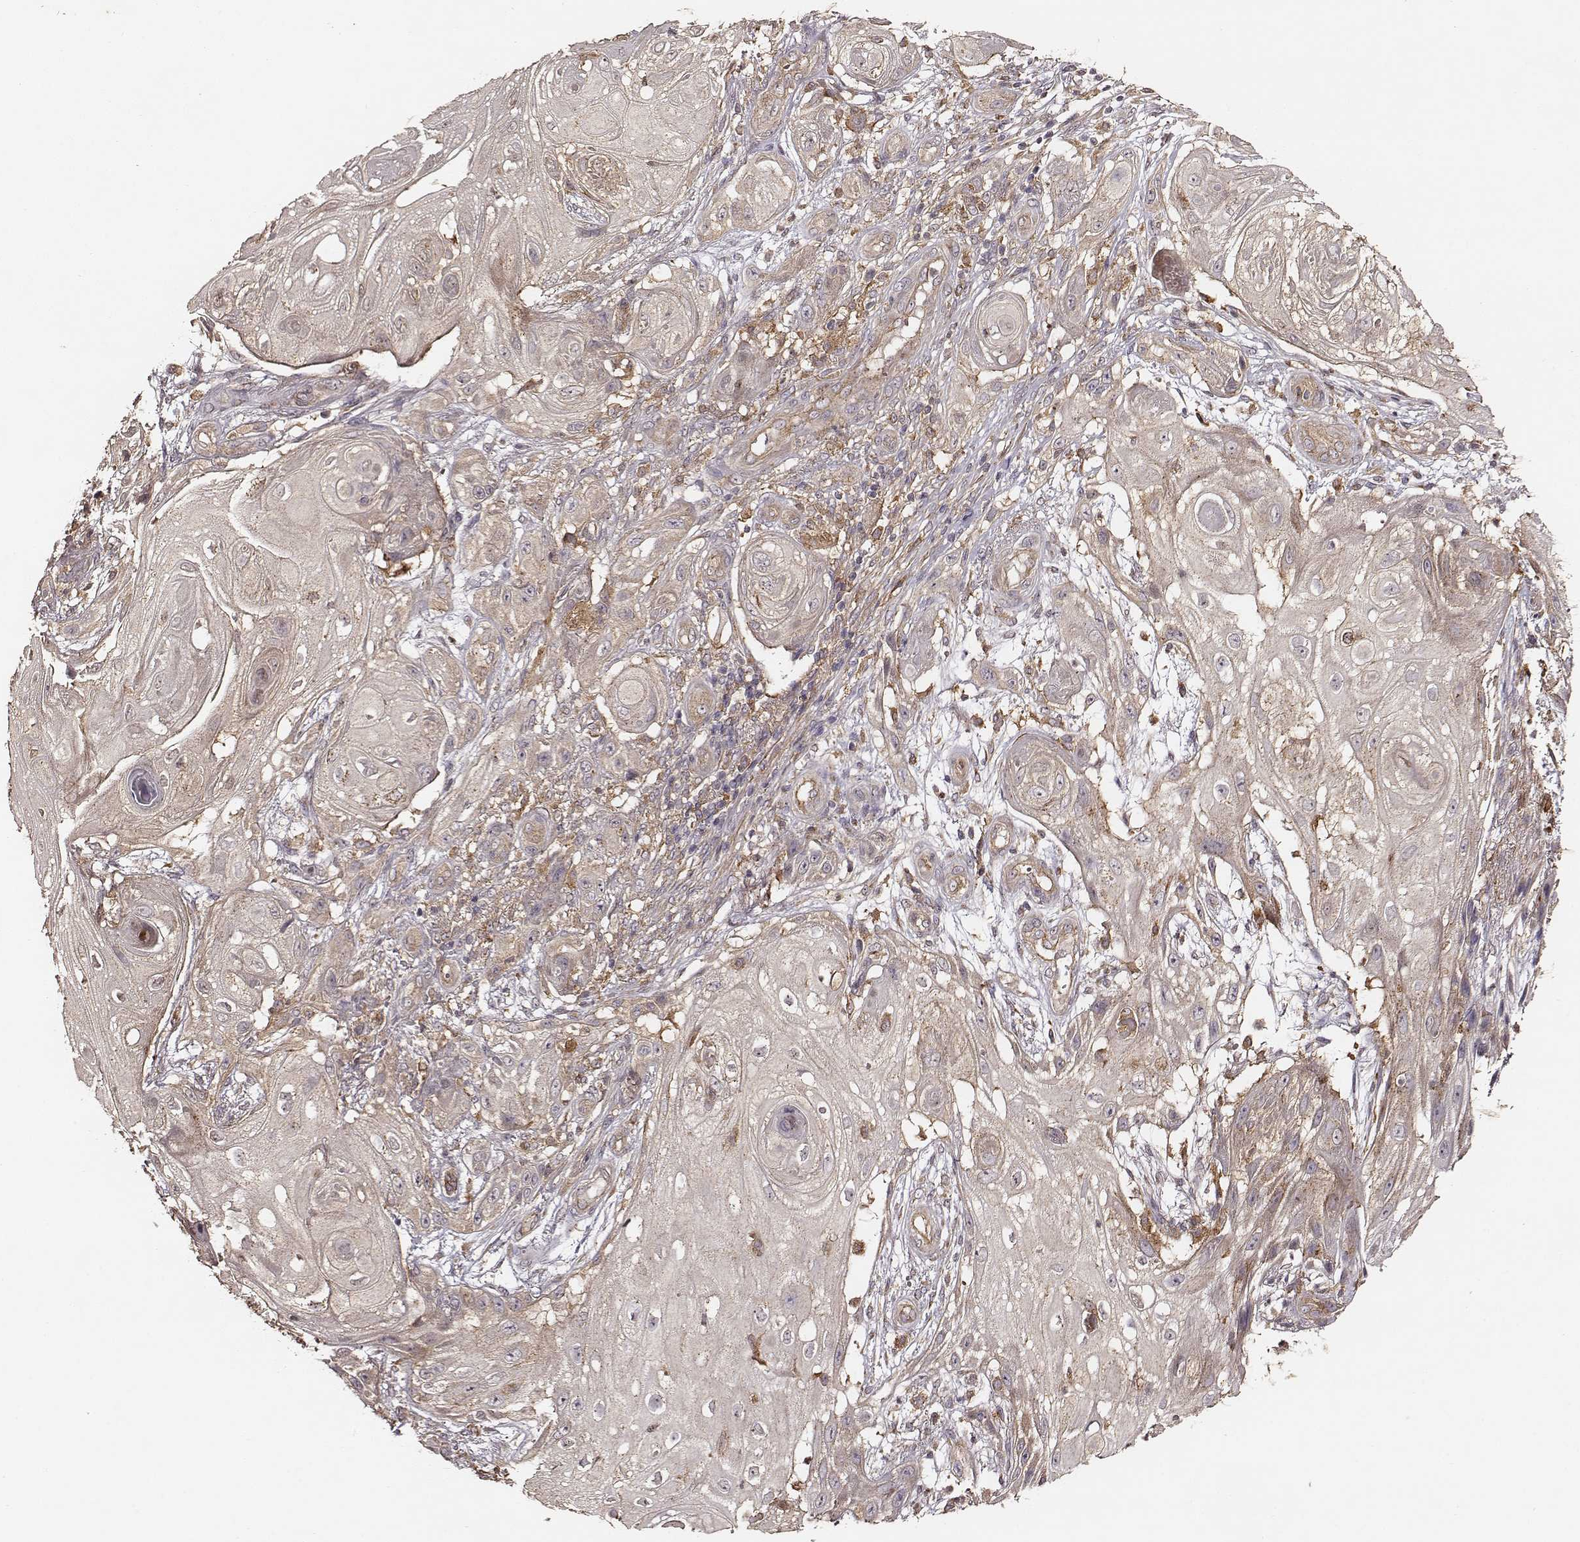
{"staining": {"intensity": "weak", "quantity": "25%-75%", "location": "cytoplasmic/membranous"}, "tissue": "skin cancer", "cell_type": "Tumor cells", "image_type": "cancer", "snomed": [{"axis": "morphology", "description": "Squamous cell carcinoma, NOS"}, {"axis": "topography", "description": "Skin"}], "caption": "Skin cancer (squamous cell carcinoma) stained with IHC demonstrates weak cytoplasmic/membranous positivity in about 25%-75% of tumor cells.", "gene": "VPS26A", "patient": {"sex": "male", "age": 62}}